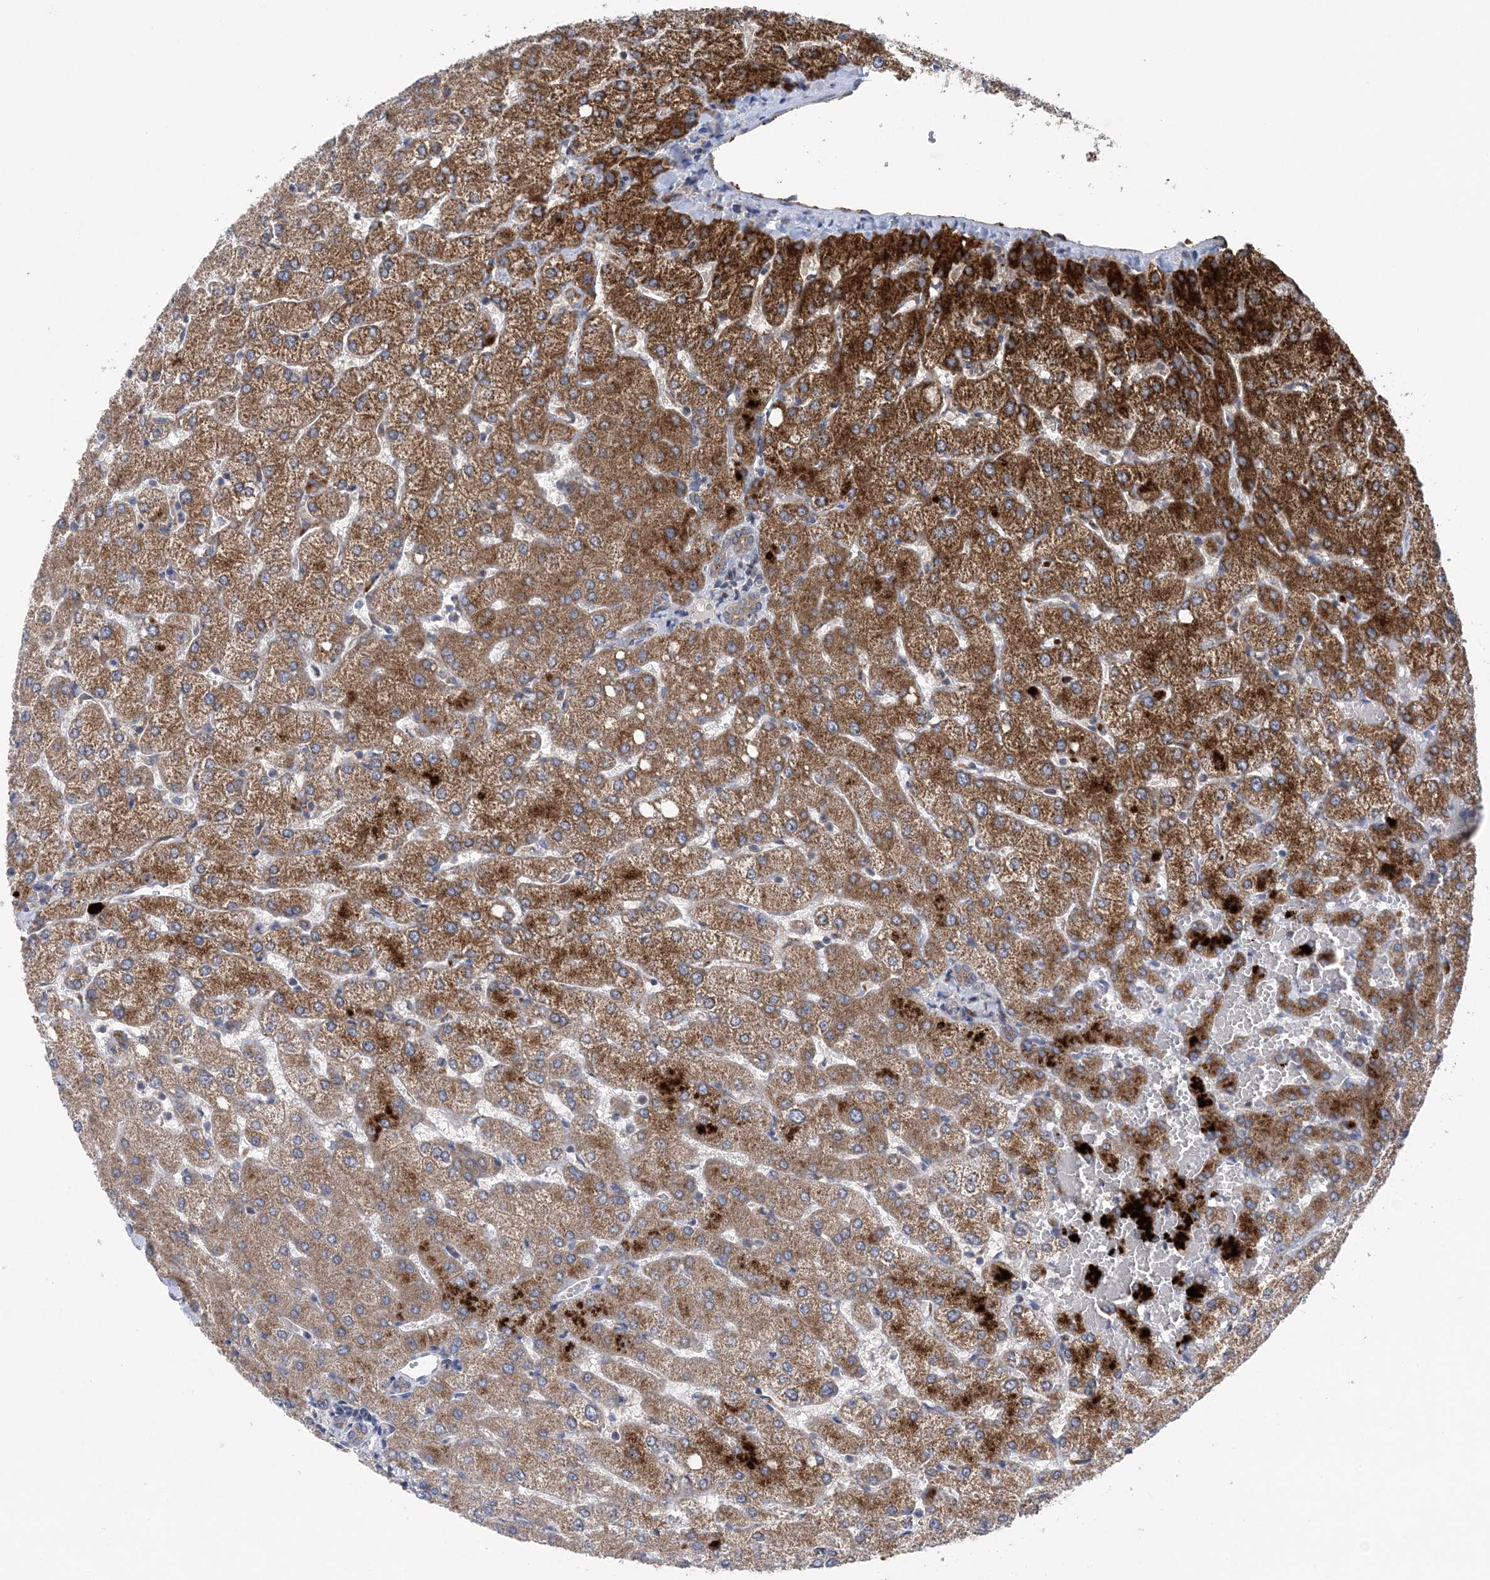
{"staining": {"intensity": "weak", "quantity": "25%-75%", "location": "cytoplasmic/membranous"}, "tissue": "liver", "cell_type": "Cholangiocytes", "image_type": "normal", "snomed": [{"axis": "morphology", "description": "Normal tissue, NOS"}, {"axis": "topography", "description": "Liver"}], "caption": "Normal liver exhibits weak cytoplasmic/membranous expression in about 25%-75% of cholangiocytes, visualized by immunohistochemistry. The staining was performed using DAB (3,3'-diaminobenzidine), with brown indicating positive protein expression. Nuclei are stained blue with hematoxylin.", "gene": "COPE", "patient": {"sex": "female", "age": 54}}